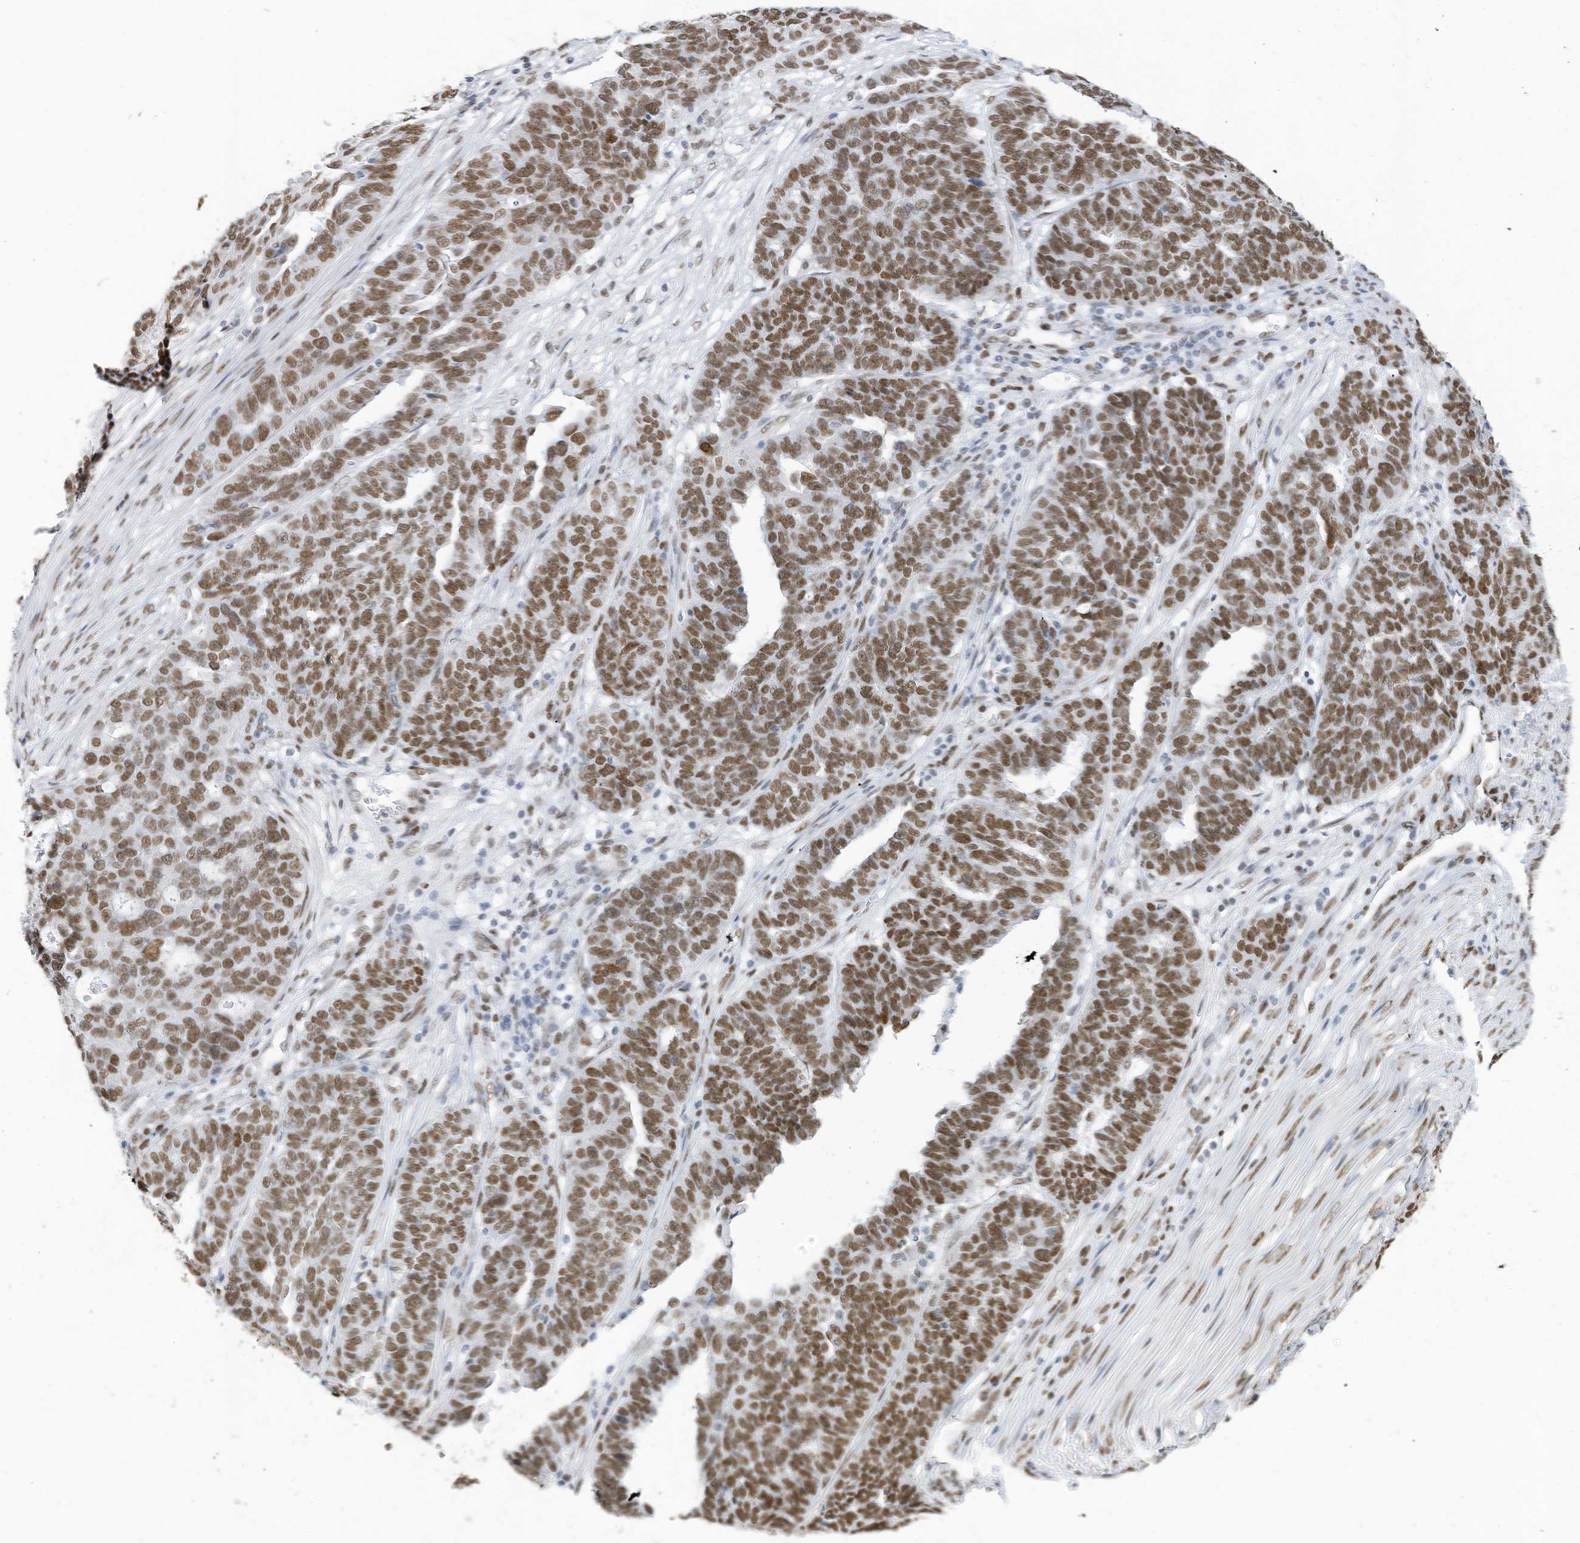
{"staining": {"intensity": "moderate", "quantity": ">75%", "location": "nuclear"}, "tissue": "ovarian cancer", "cell_type": "Tumor cells", "image_type": "cancer", "snomed": [{"axis": "morphology", "description": "Cystadenocarcinoma, serous, NOS"}, {"axis": "topography", "description": "Ovary"}], "caption": "A histopathology image of human ovarian cancer stained for a protein demonstrates moderate nuclear brown staining in tumor cells.", "gene": "KHSRP", "patient": {"sex": "female", "age": 59}}